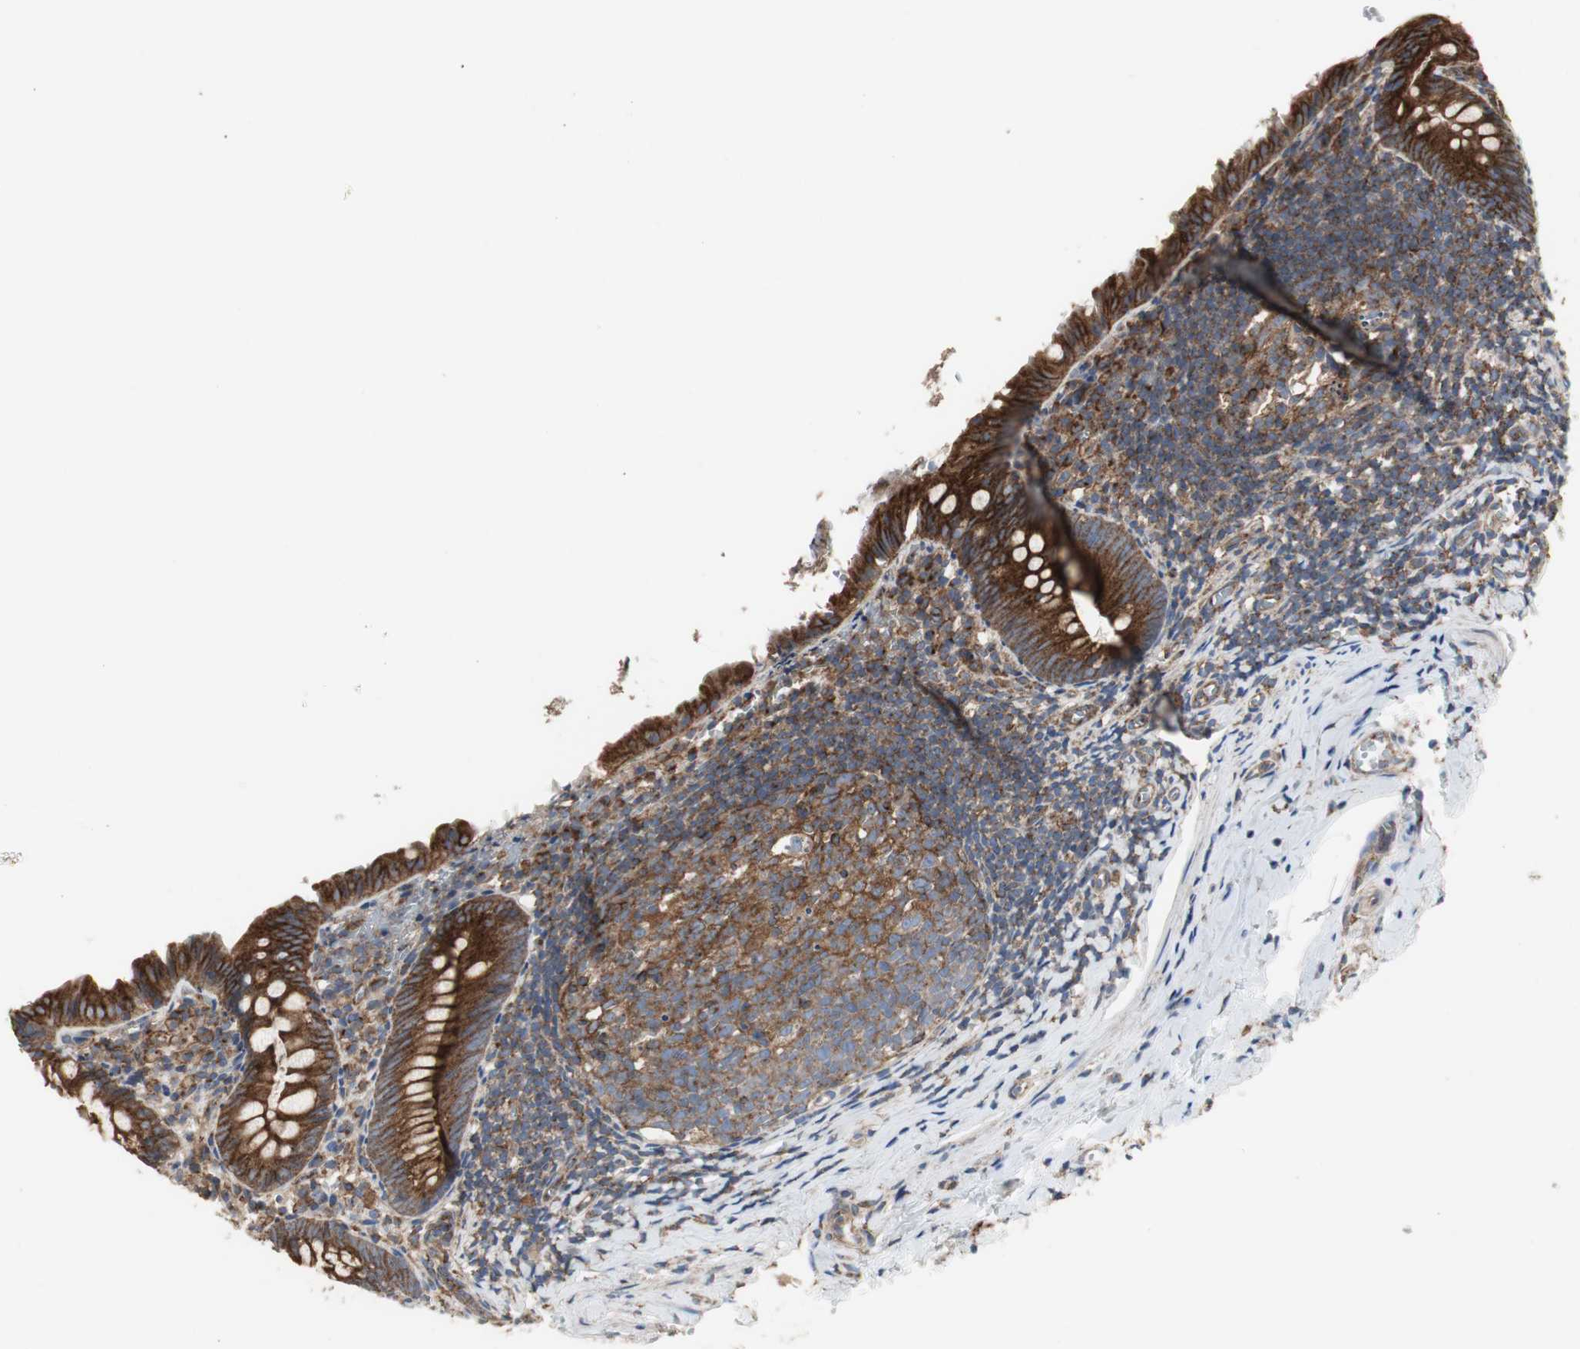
{"staining": {"intensity": "strong", "quantity": ">75%", "location": "cytoplasmic/membranous"}, "tissue": "appendix", "cell_type": "Glandular cells", "image_type": "normal", "snomed": [{"axis": "morphology", "description": "Normal tissue, NOS"}, {"axis": "topography", "description": "Appendix"}], "caption": "Strong cytoplasmic/membranous expression is present in about >75% of glandular cells in normal appendix.", "gene": "H6PD", "patient": {"sex": "female", "age": 10}}